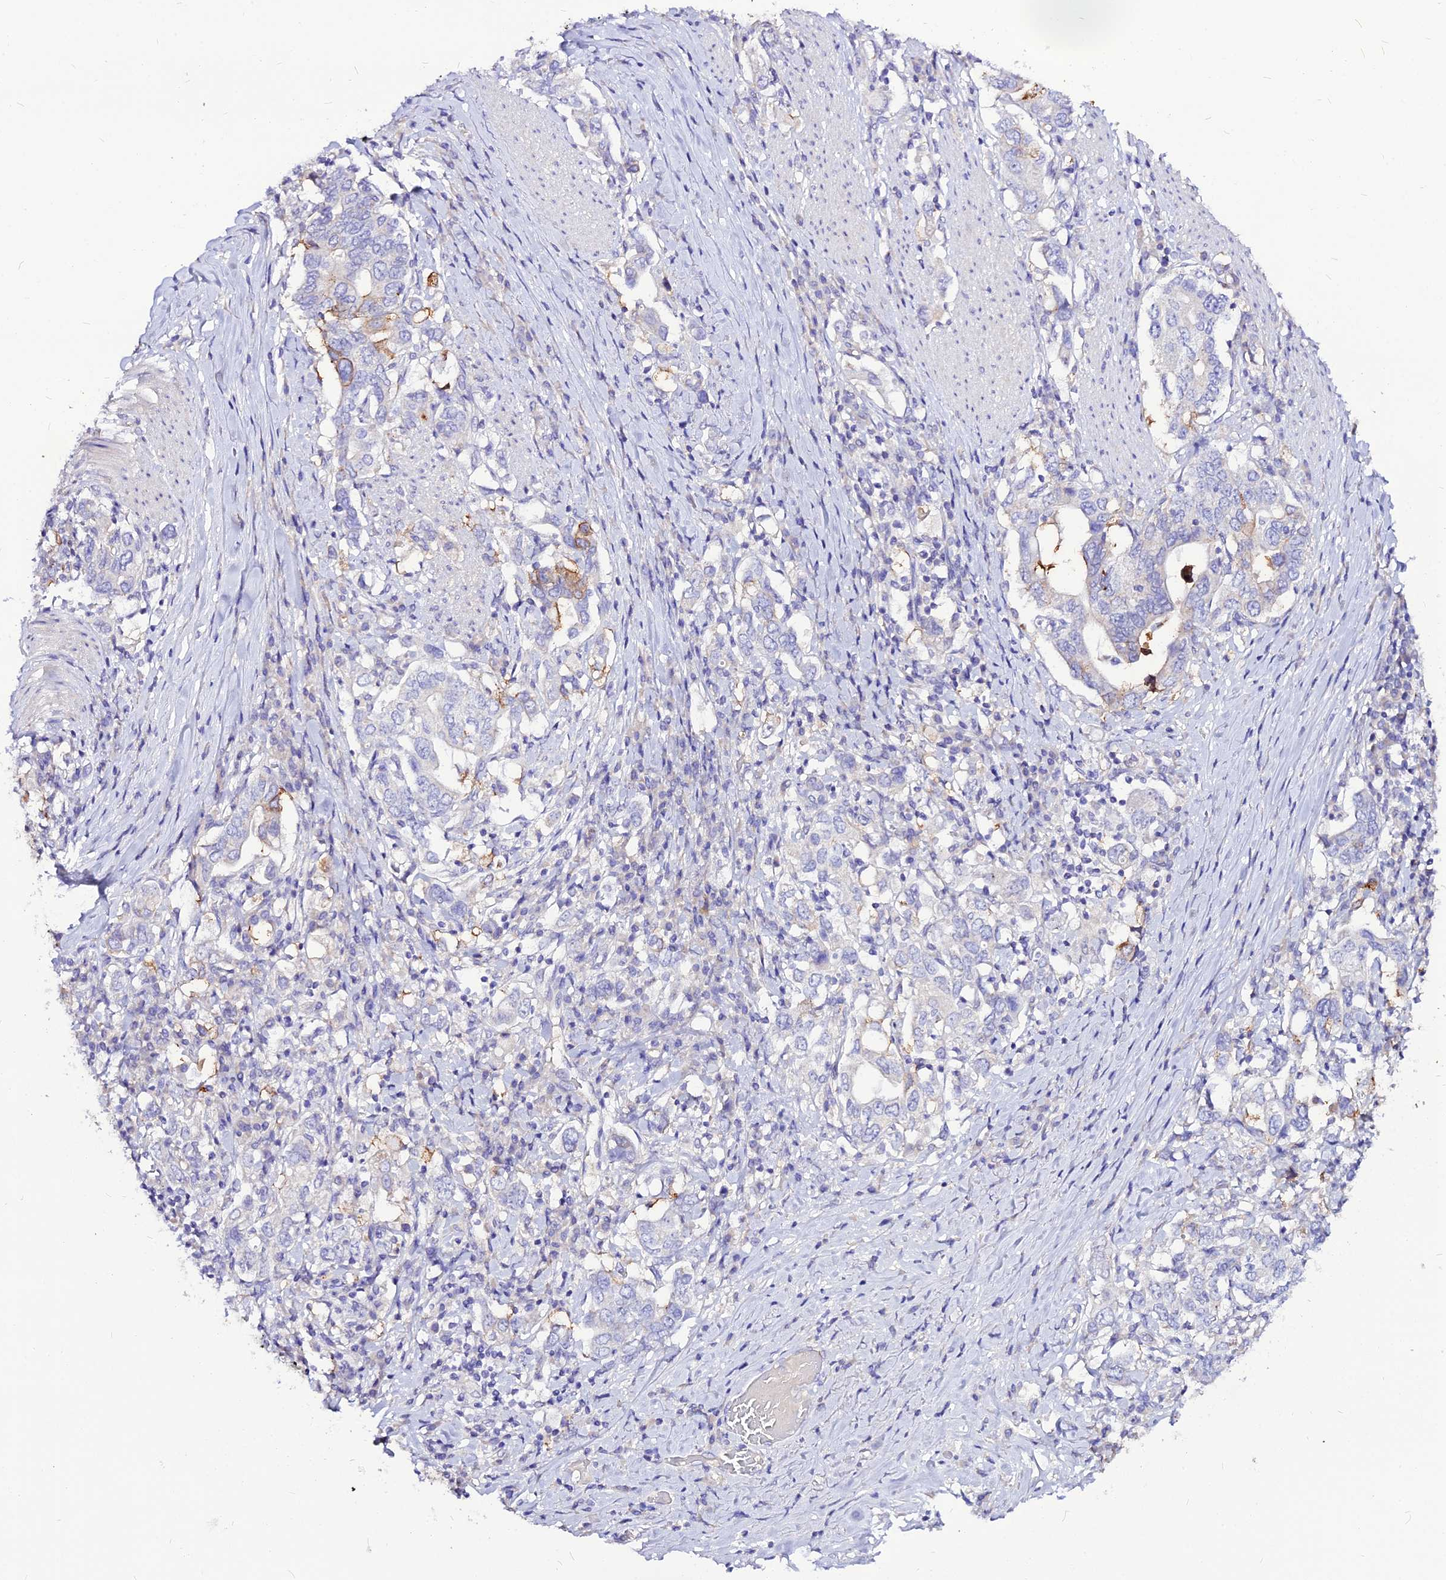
{"staining": {"intensity": "moderate", "quantity": "<25%", "location": "cytoplasmic/membranous"}, "tissue": "stomach cancer", "cell_type": "Tumor cells", "image_type": "cancer", "snomed": [{"axis": "morphology", "description": "Adenocarcinoma, NOS"}, {"axis": "topography", "description": "Stomach, upper"}, {"axis": "topography", "description": "Stomach"}], "caption": "High-magnification brightfield microscopy of stomach adenocarcinoma stained with DAB (3,3'-diaminobenzidine) (brown) and counterstained with hematoxylin (blue). tumor cells exhibit moderate cytoplasmic/membranous positivity is present in approximately<25% of cells. Immunohistochemistry stains the protein of interest in brown and the nuclei are stained blue.", "gene": "CZIB", "patient": {"sex": "male", "age": 62}}